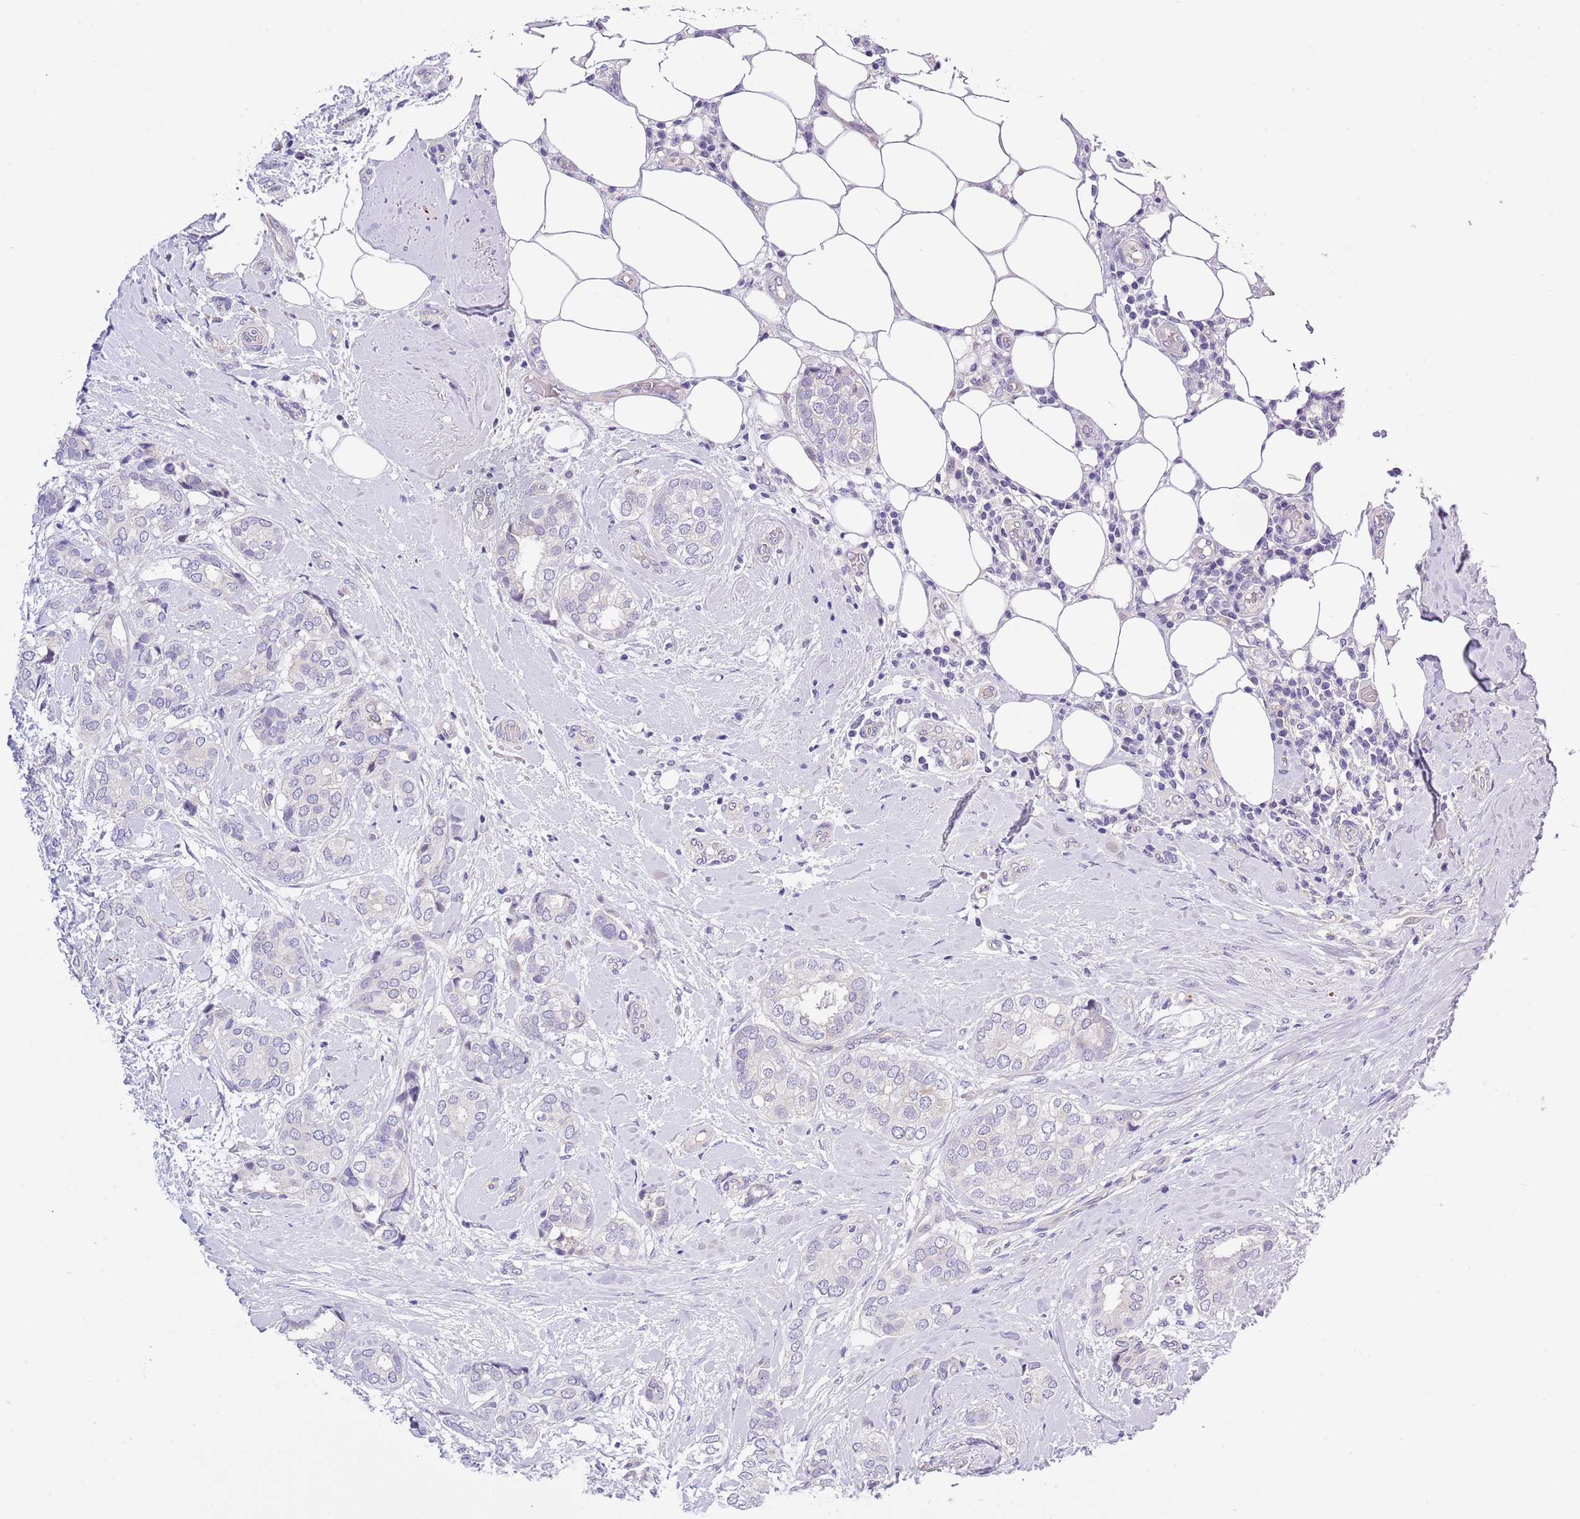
{"staining": {"intensity": "negative", "quantity": "none", "location": "none"}, "tissue": "breast cancer", "cell_type": "Tumor cells", "image_type": "cancer", "snomed": [{"axis": "morphology", "description": "Duct carcinoma"}, {"axis": "topography", "description": "Breast"}], "caption": "The histopathology image shows no staining of tumor cells in breast infiltrating ductal carcinoma.", "gene": "NET1", "patient": {"sex": "female", "age": 73}}